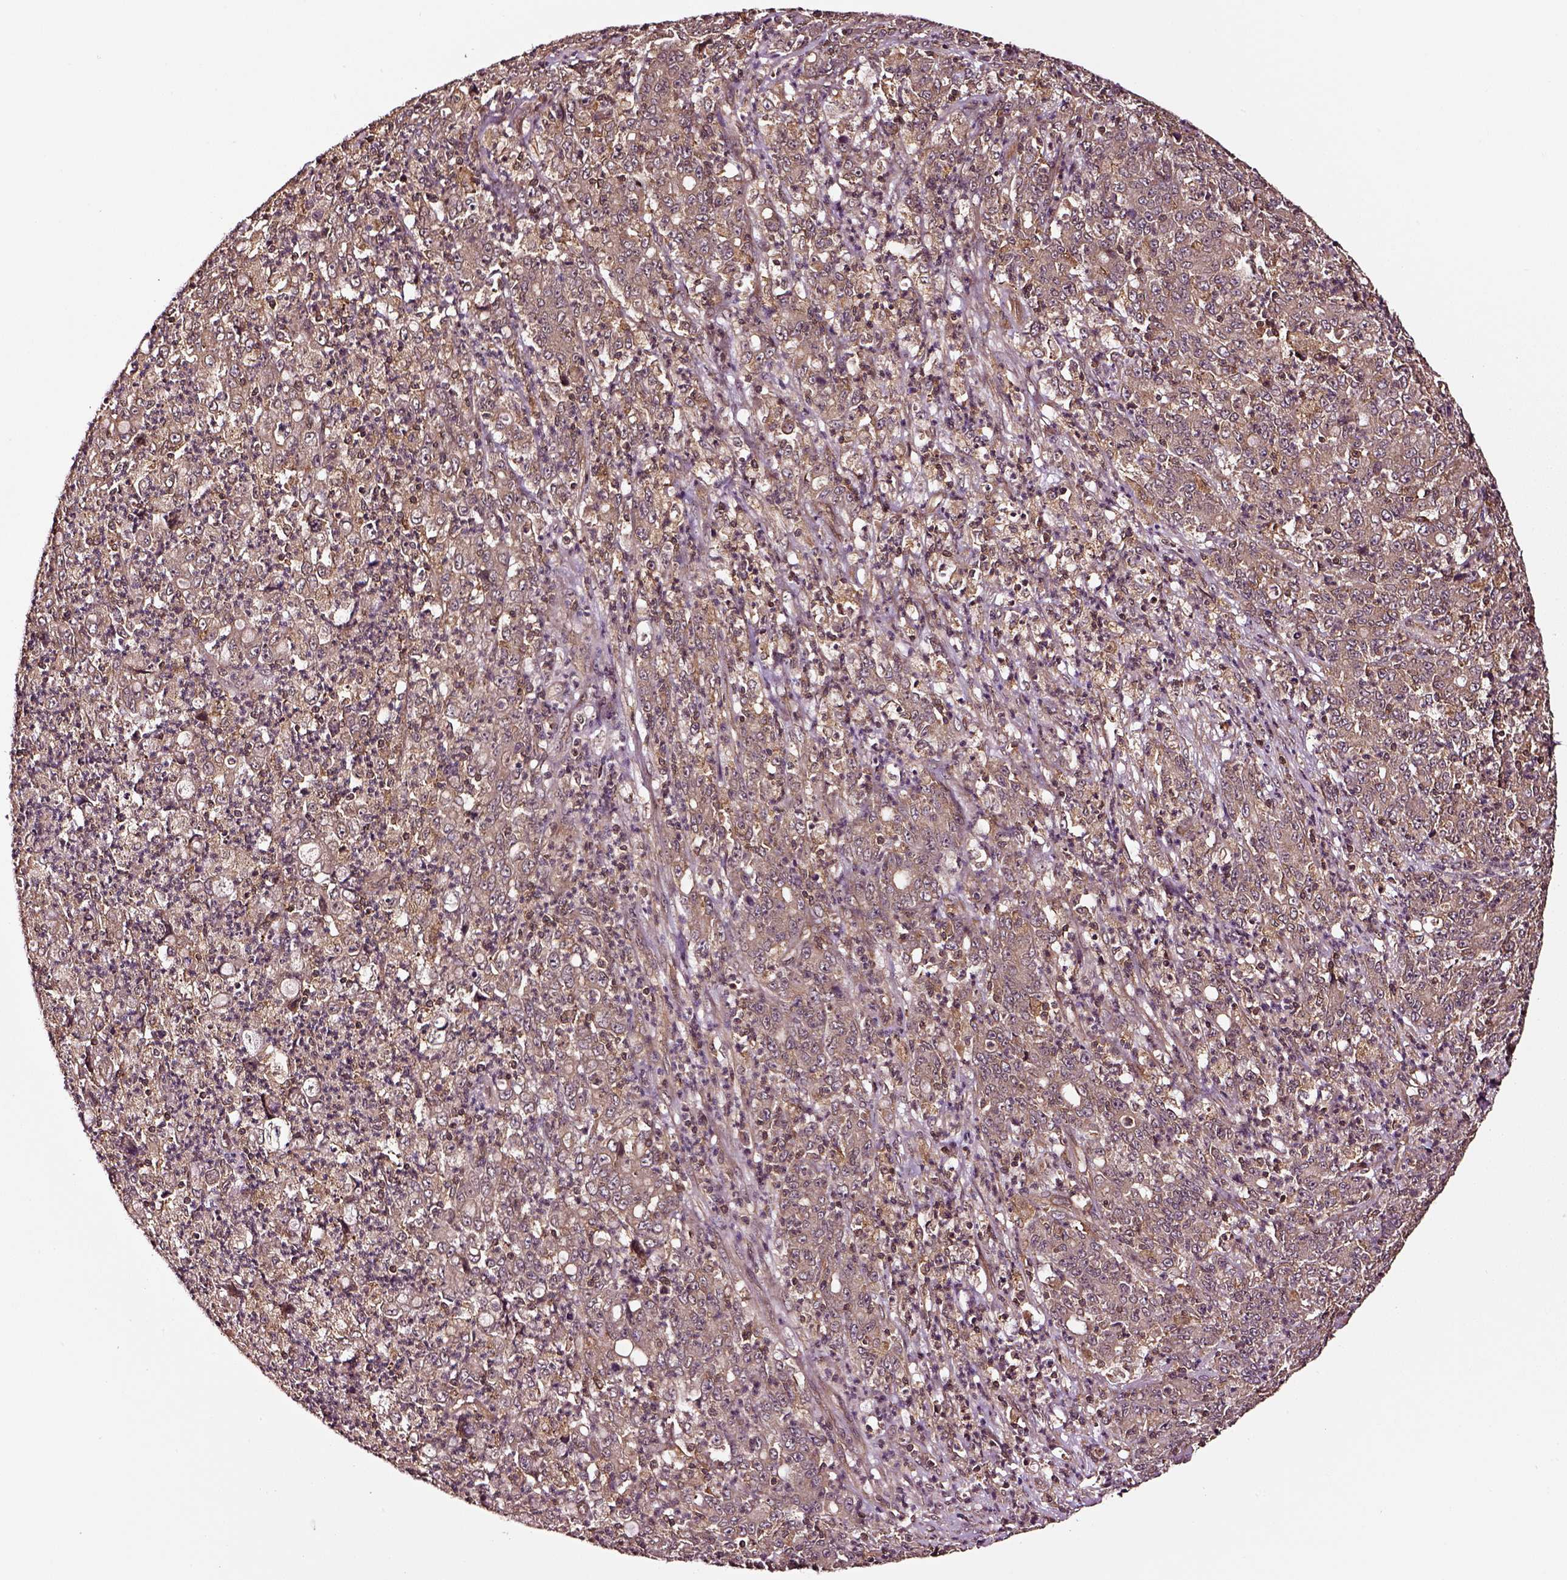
{"staining": {"intensity": "moderate", "quantity": "<25%", "location": "cytoplasmic/membranous"}, "tissue": "stomach cancer", "cell_type": "Tumor cells", "image_type": "cancer", "snomed": [{"axis": "morphology", "description": "Adenocarcinoma, NOS"}, {"axis": "topography", "description": "Stomach, lower"}], "caption": "Protein staining of stomach cancer tissue shows moderate cytoplasmic/membranous expression in approximately <25% of tumor cells.", "gene": "RASSF5", "patient": {"sex": "female", "age": 71}}